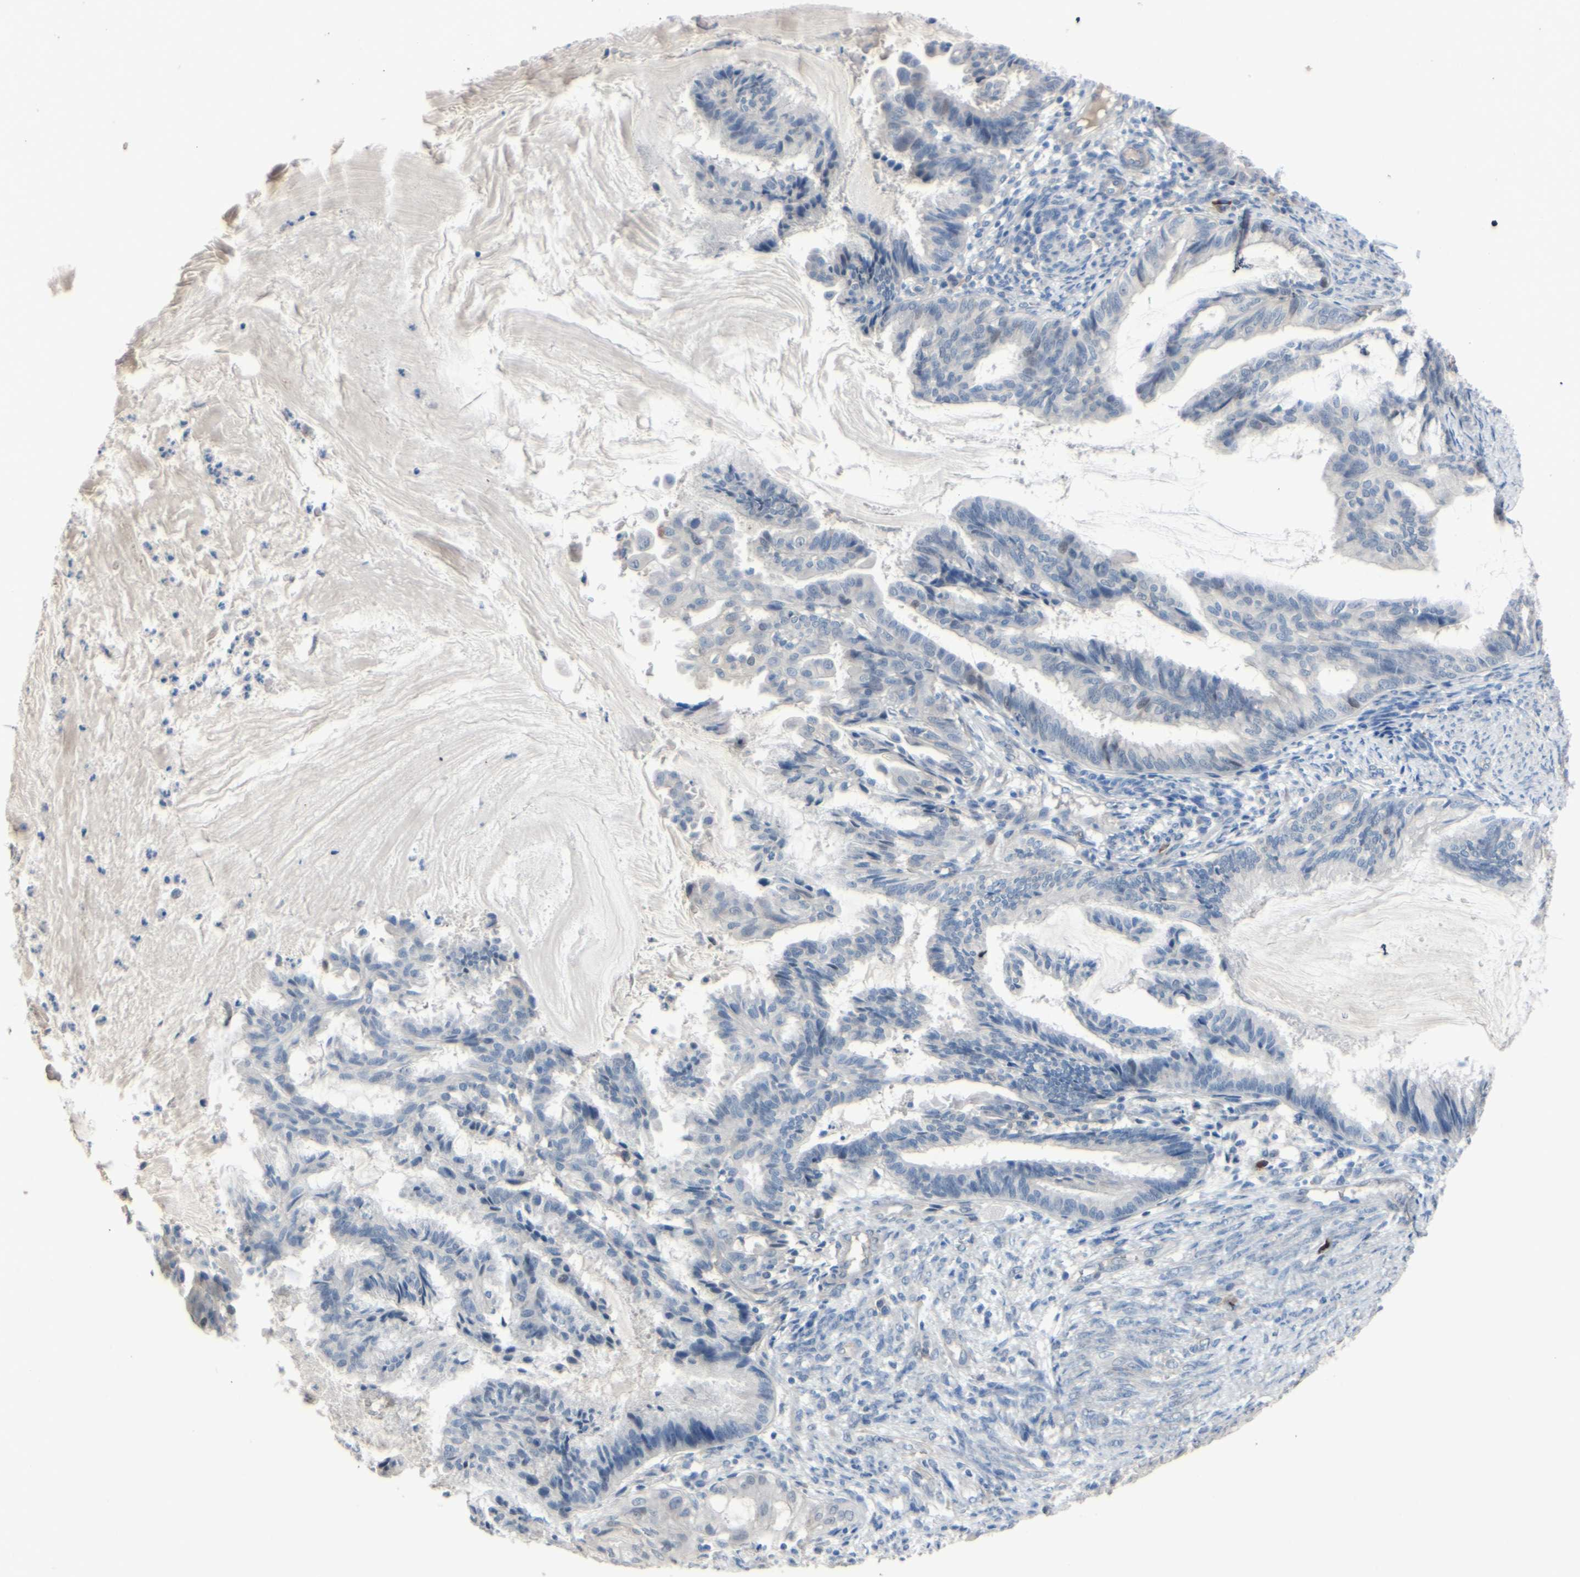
{"staining": {"intensity": "negative", "quantity": "none", "location": "none"}, "tissue": "endometrial cancer", "cell_type": "Tumor cells", "image_type": "cancer", "snomed": [{"axis": "morphology", "description": "Adenocarcinoma, NOS"}, {"axis": "topography", "description": "Endometrium"}], "caption": "Tumor cells are negative for brown protein staining in endometrial cancer.", "gene": "LHX9", "patient": {"sex": "female", "age": 86}}